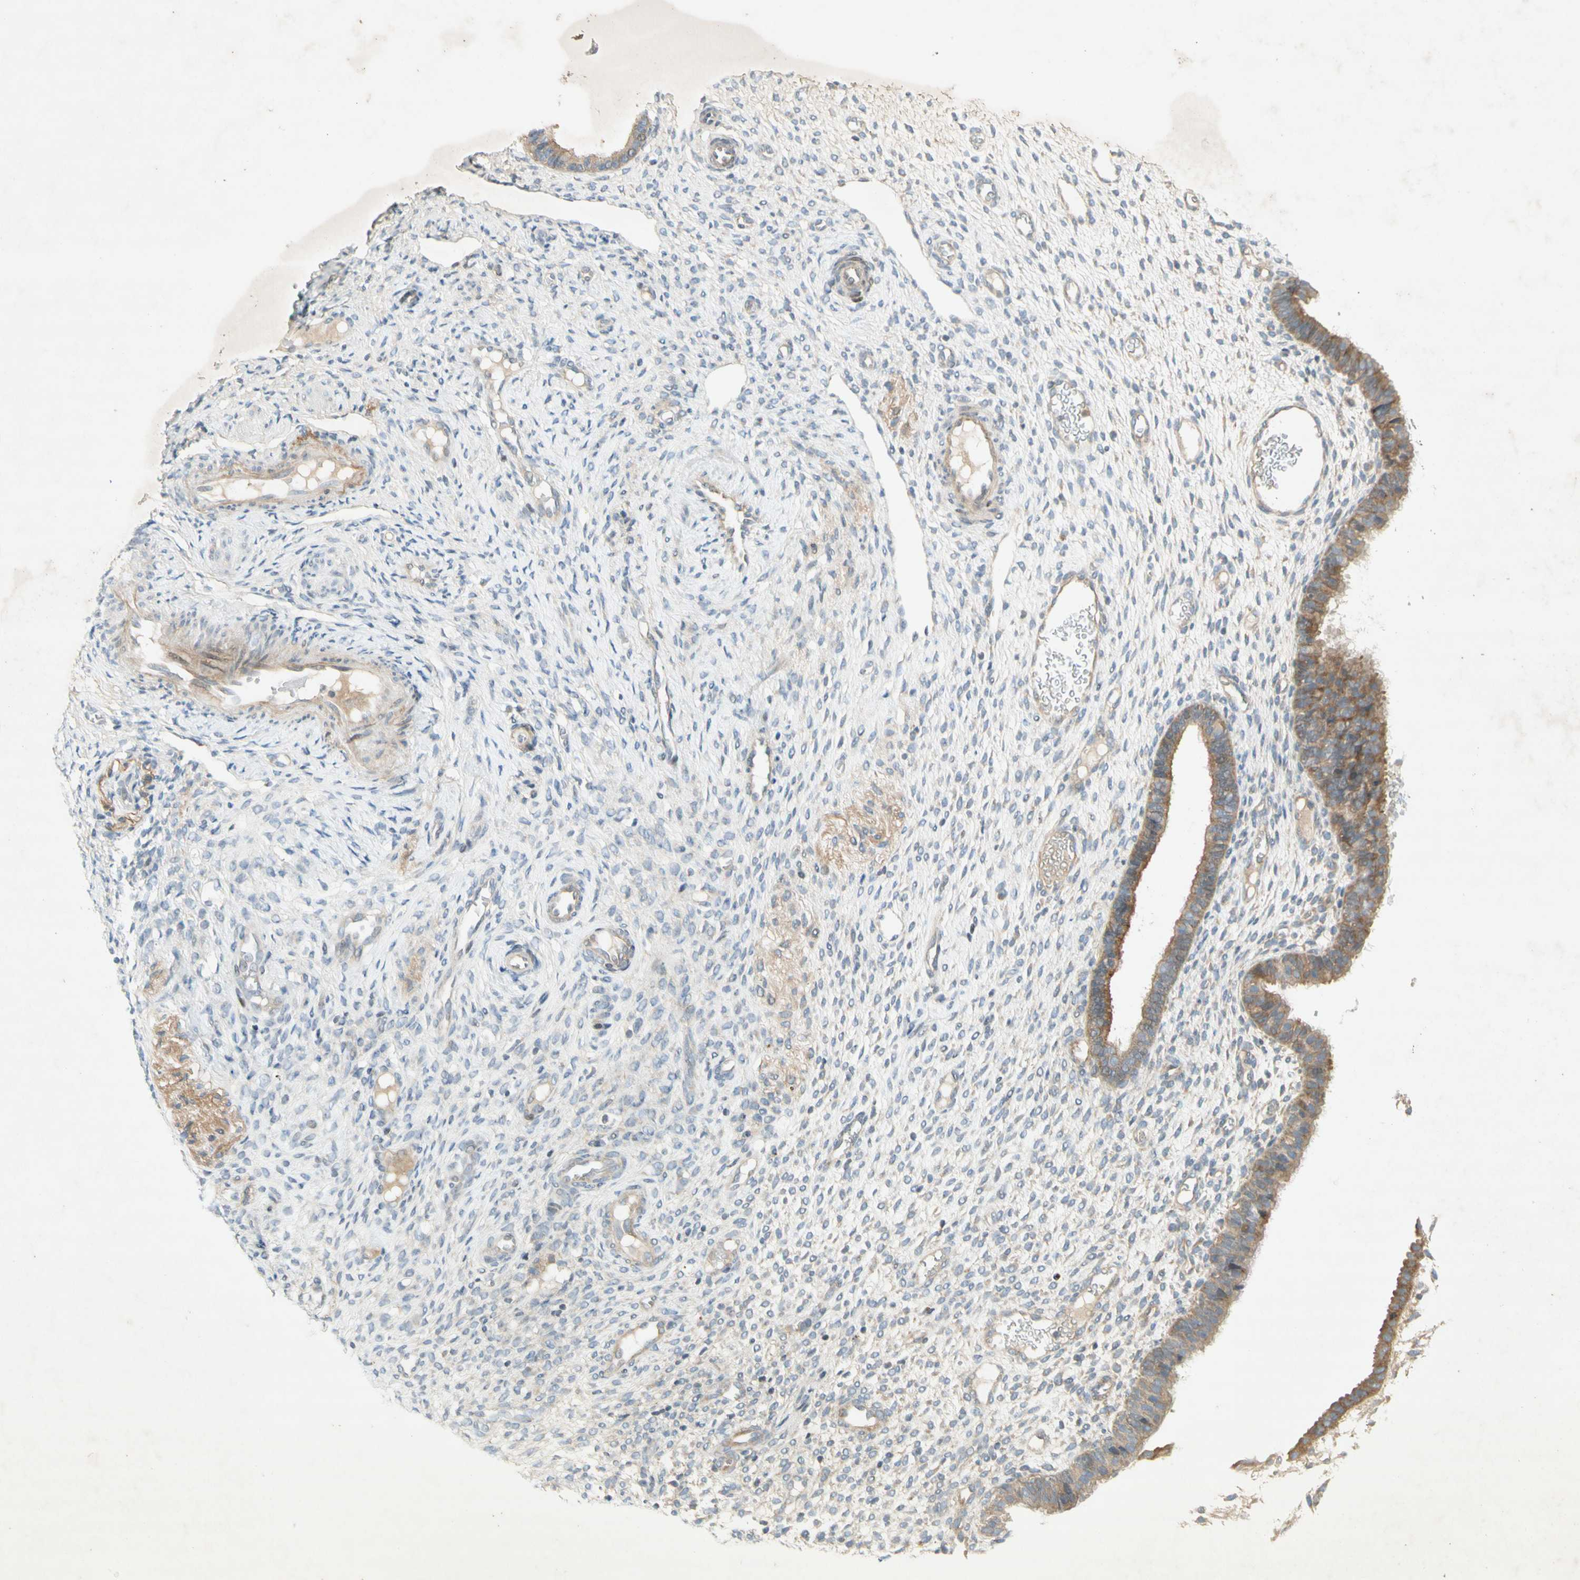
{"staining": {"intensity": "weak", "quantity": "<25%", "location": "cytoplasmic/membranous"}, "tissue": "endometrium", "cell_type": "Cells in endometrial stroma", "image_type": "normal", "snomed": [{"axis": "morphology", "description": "Normal tissue, NOS"}, {"axis": "topography", "description": "Endometrium"}], "caption": "High magnification brightfield microscopy of unremarkable endometrium stained with DAB (brown) and counterstained with hematoxylin (blue): cells in endometrial stroma show no significant staining.", "gene": "ETF1", "patient": {"sex": "female", "age": 61}}